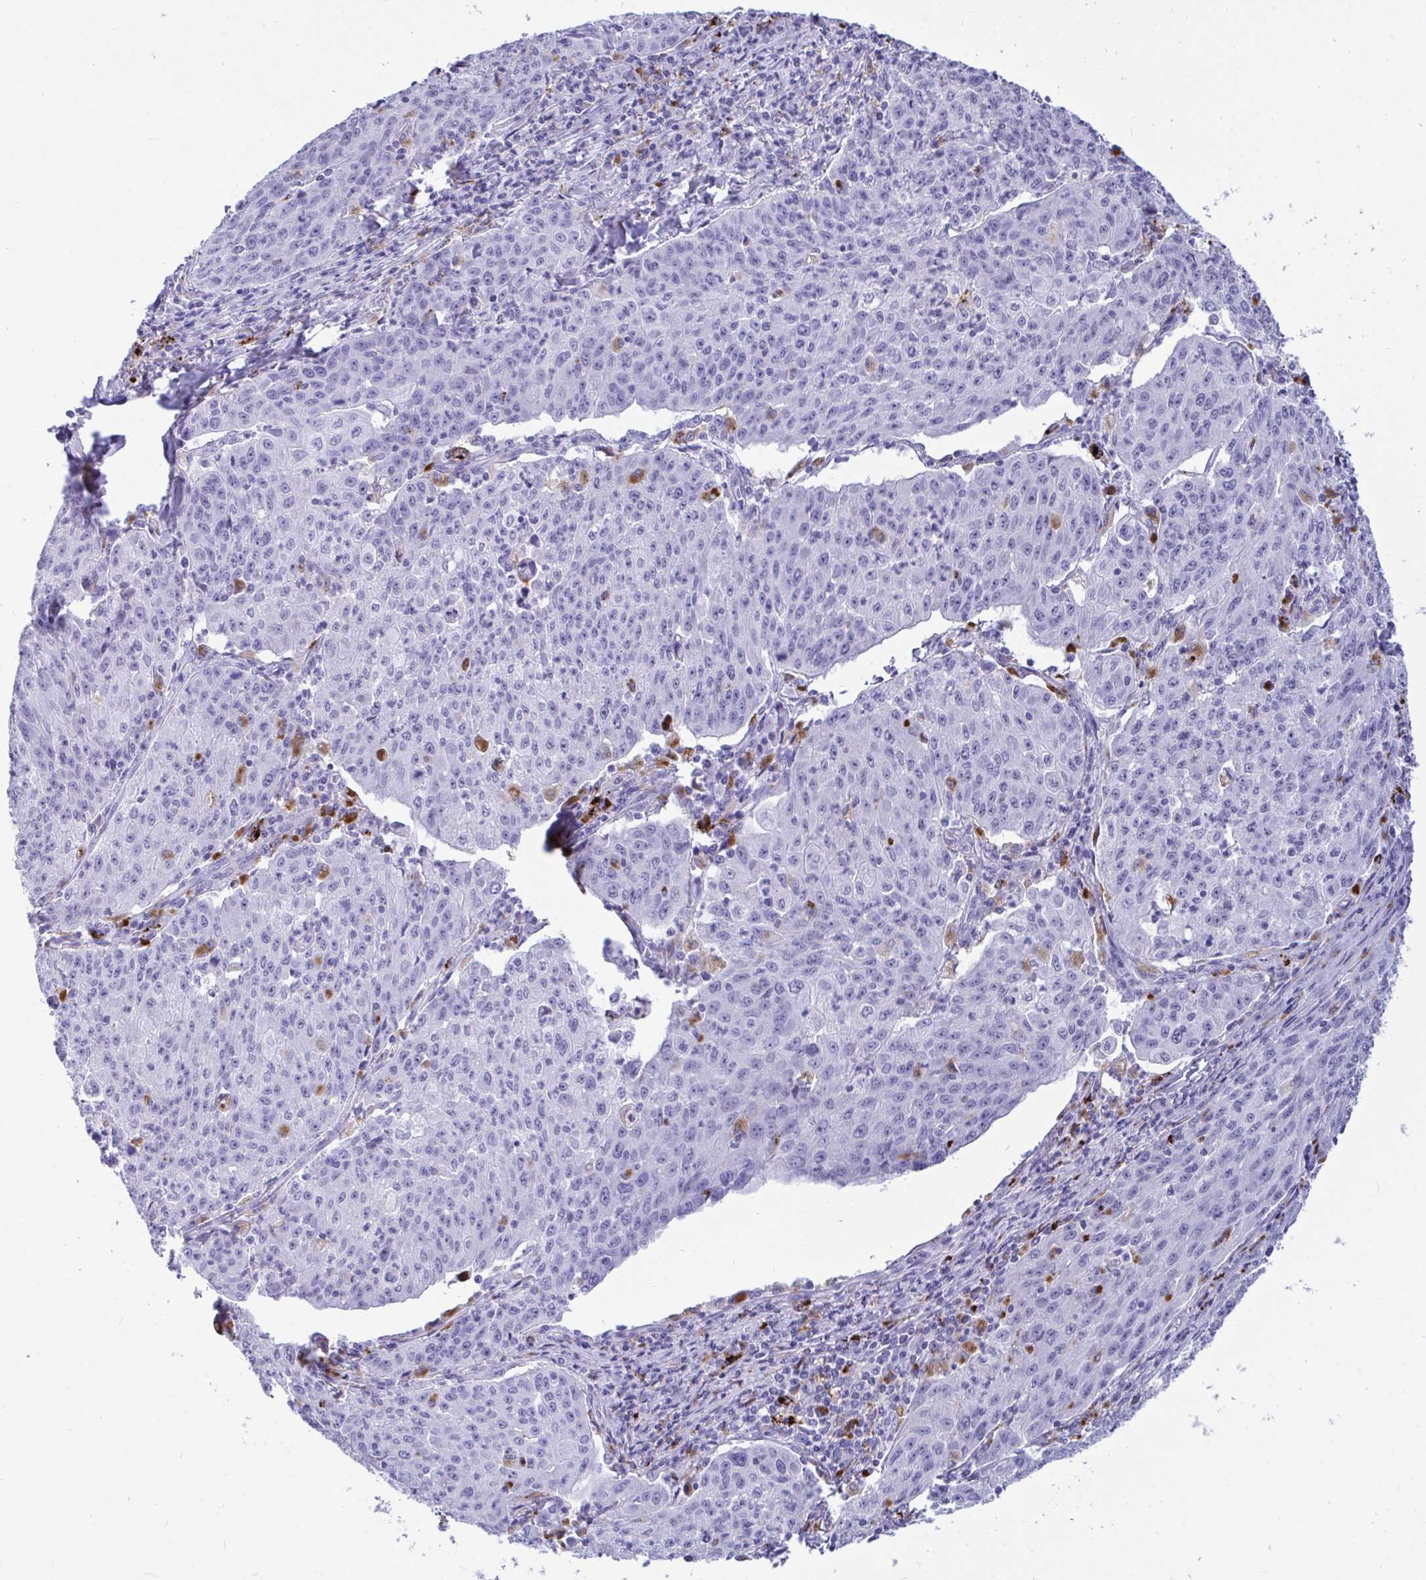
{"staining": {"intensity": "negative", "quantity": "none", "location": "none"}, "tissue": "lung cancer", "cell_type": "Tumor cells", "image_type": "cancer", "snomed": [{"axis": "morphology", "description": "Squamous cell carcinoma, NOS"}, {"axis": "morphology", "description": "Squamous cell carcinoma, metastatic, NOS"}, {"axis": "topography", "description": "Bronchus"}, {"axis": "topography", "description": "Lung"}], "caption": "A histopathology image of human lung cancer (squamous cell carcinoma) is negative for staining in tumor cells.", "gene": "CPVL", "patient": {"sex": "male", "age": 62}}